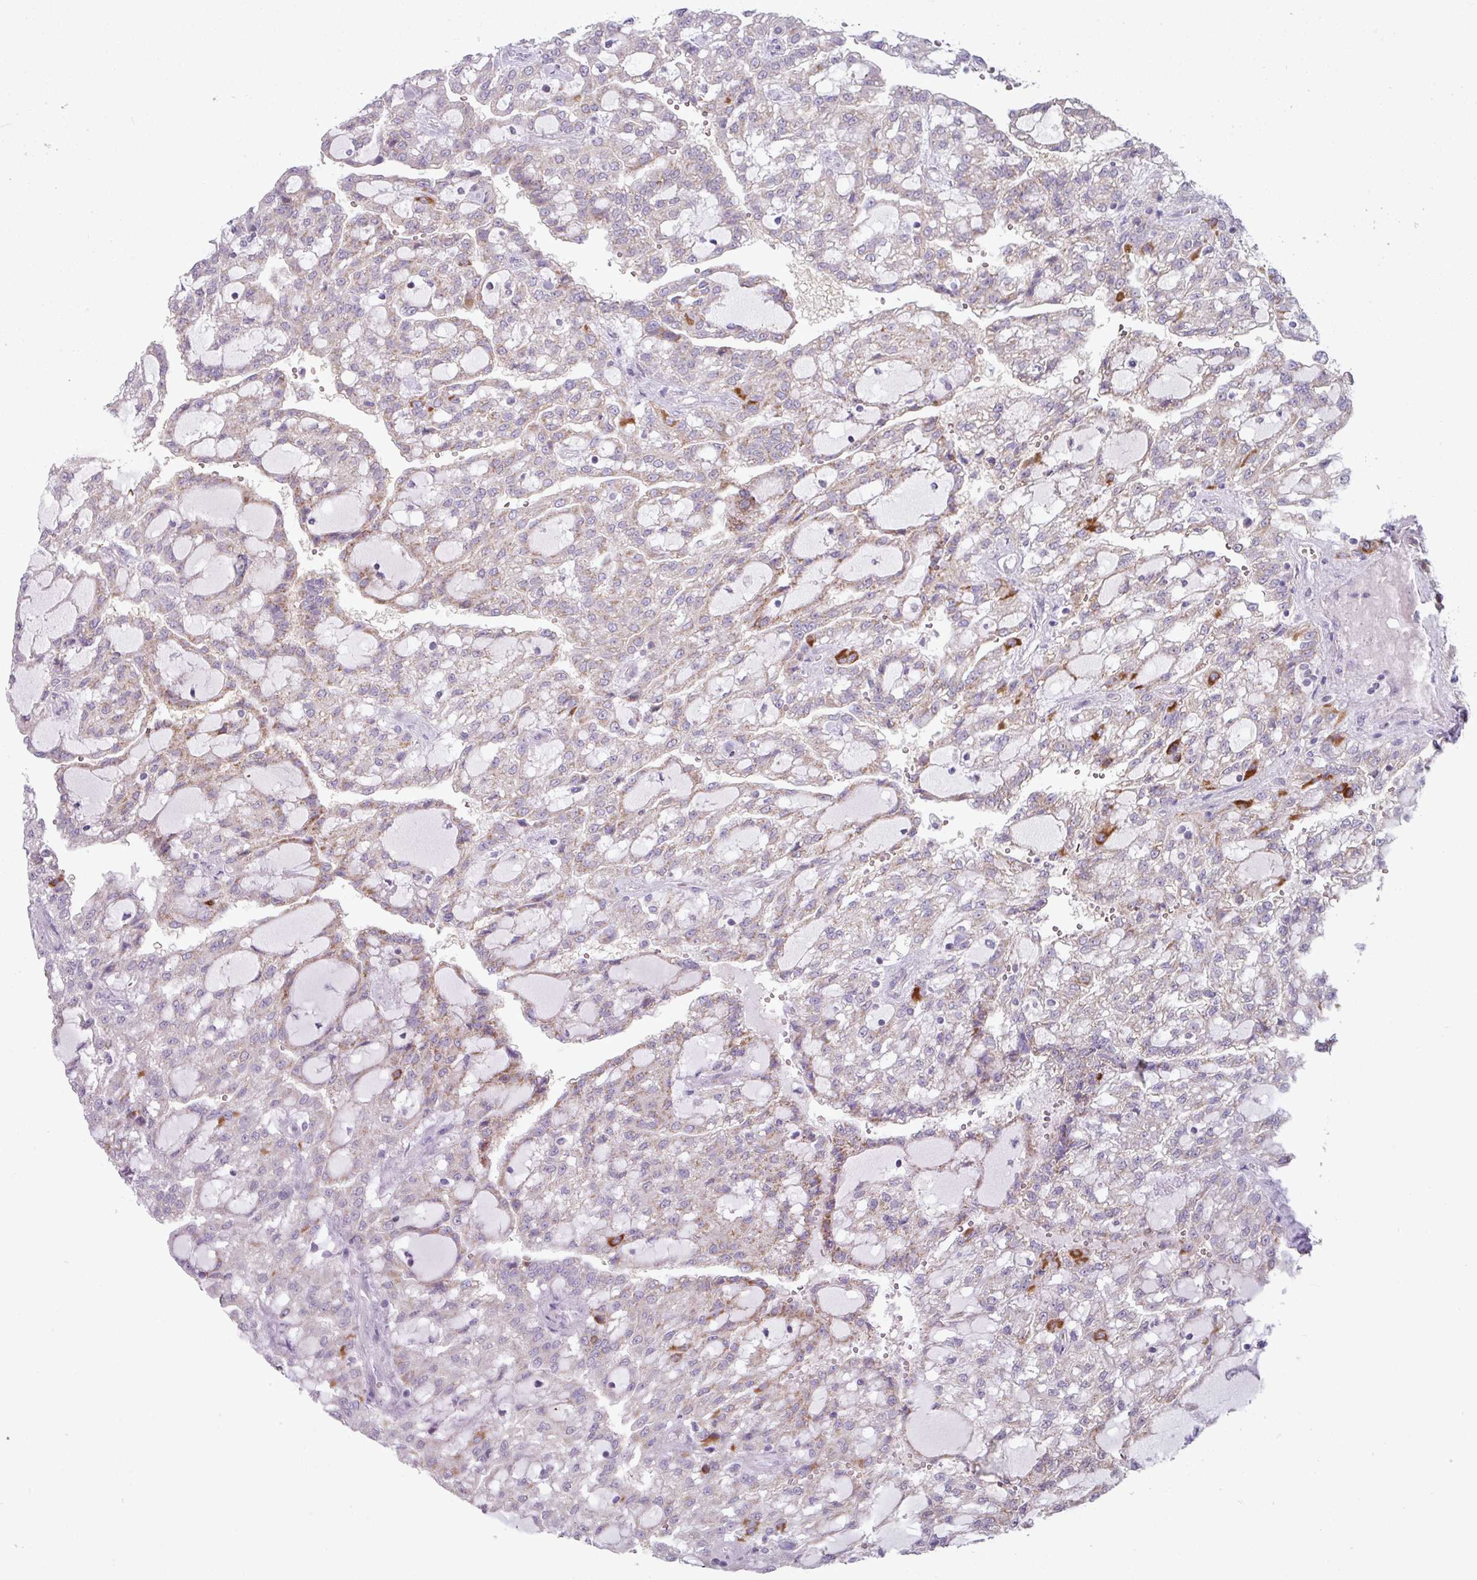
{"staining": {"intensity": "moderate", "quantity": "<25%", "location": "cytoplasmic/membranous"}, "tissue": "renal cancer", "cell_type": "Tumor cells", "image_type": "cancer", "snomed": [{"axis": "morphology", "description": "Adenocarcinoma, NOS"}, {"axis": "topography", "description": "Kidney"}], "caption": "Renal cancer stained with a protein marker reveals moderate staining in tumor cells.", "gene": "ZNF615", "patient": {"sex": "male", "age": 63}}